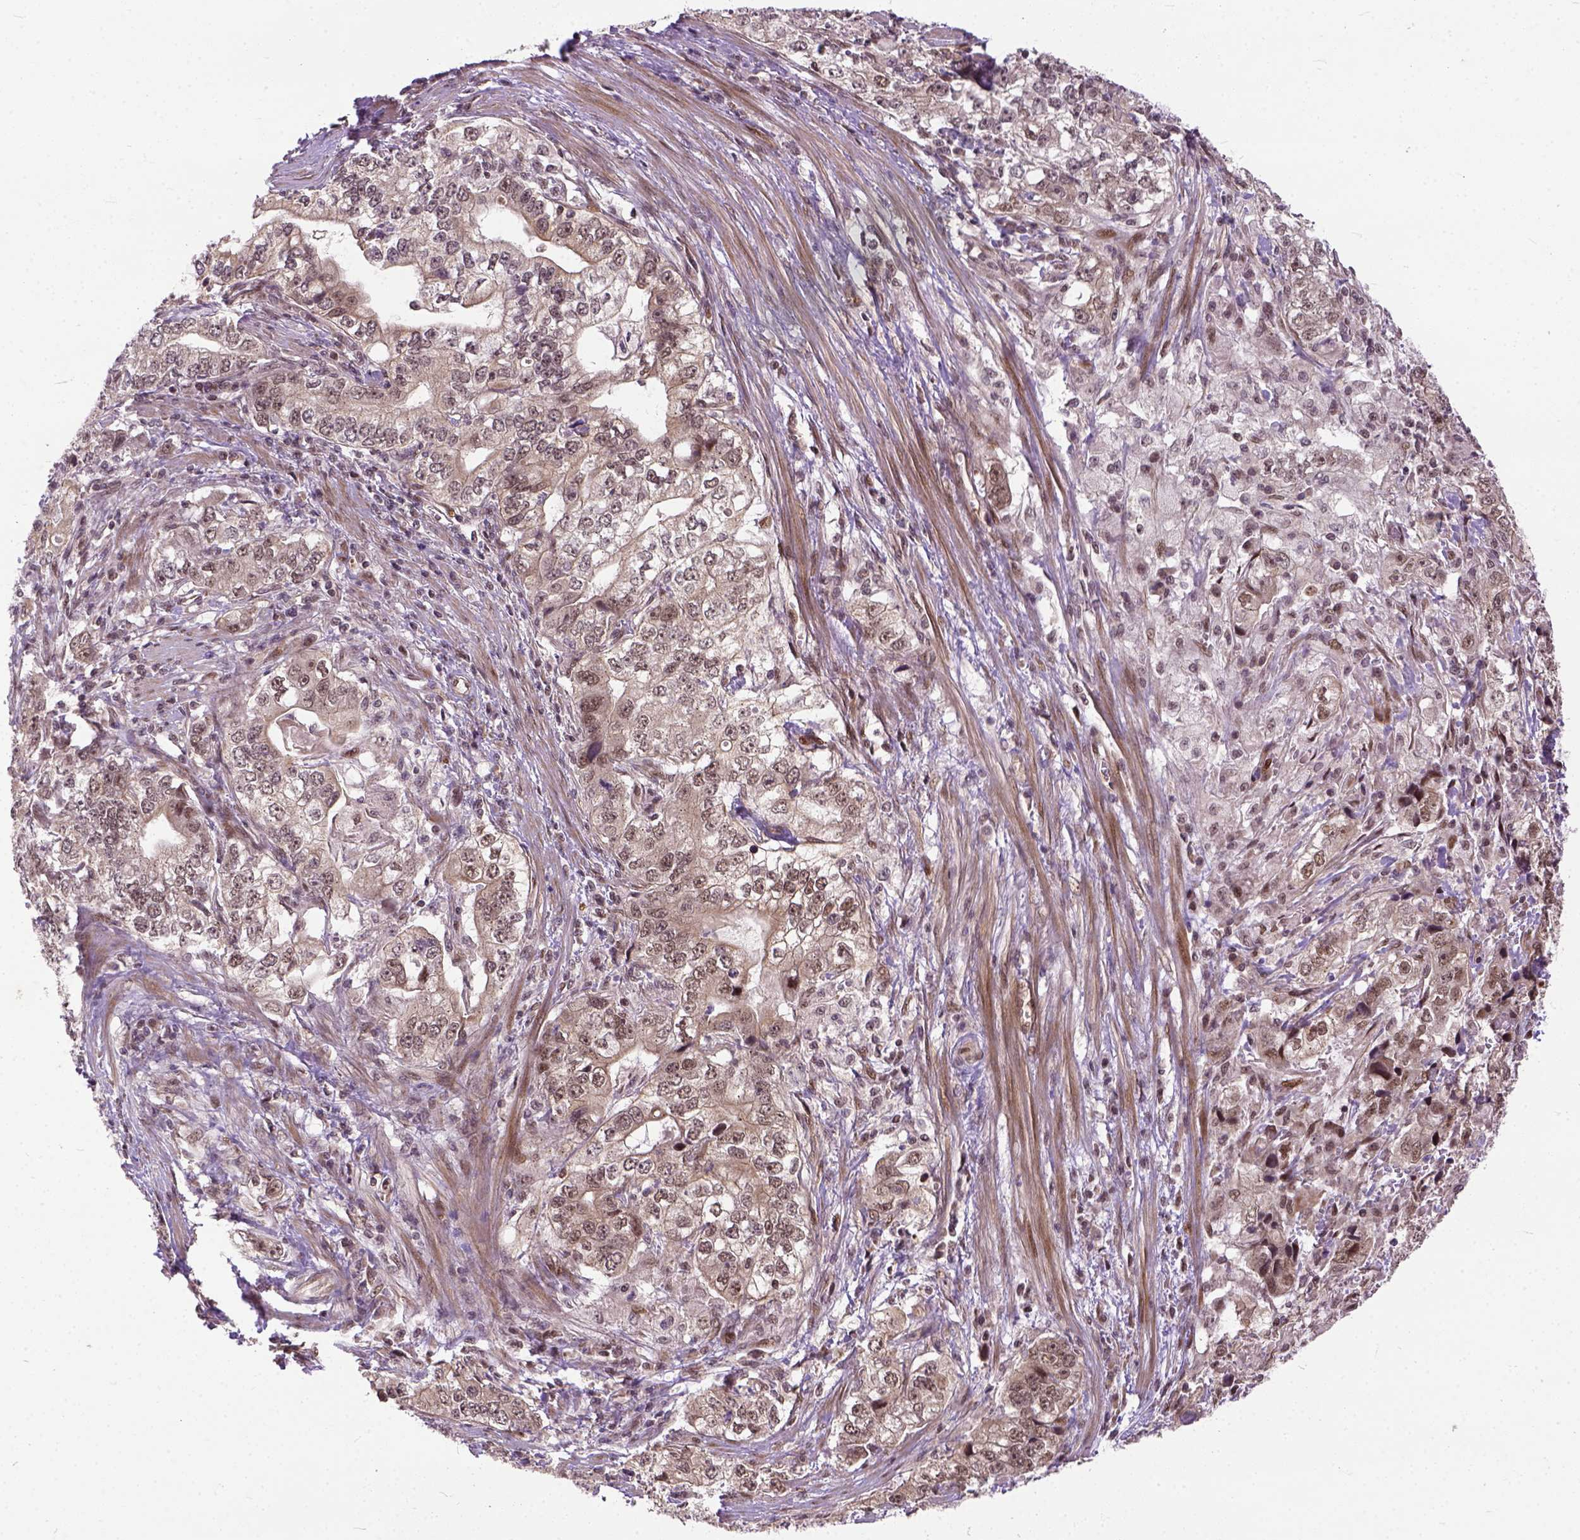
{"staining": {"intensity": "weak", "quantity": ">75%", "location": "nuclear"}, "tissue": "stomach cancer", "cell_type": "Tumor cells", "image_type": "cancer", "snomed": [{"axis": "morphology", "description": "Adenocarcinoma, NOS"}, {"axis": "topography", "description": "Stomach, lower"}], "caption": "A brown stain labels weak nuclear staining of a protein in human adenocarcinoma (stomach) tumor cells. The protein is stained brown, and the nuclei are stained in blue (DAB IHC with brightfield microscopy, high magnification).", "gene": "ZNF630", "patient": {"sex": "female", "age": 72}}